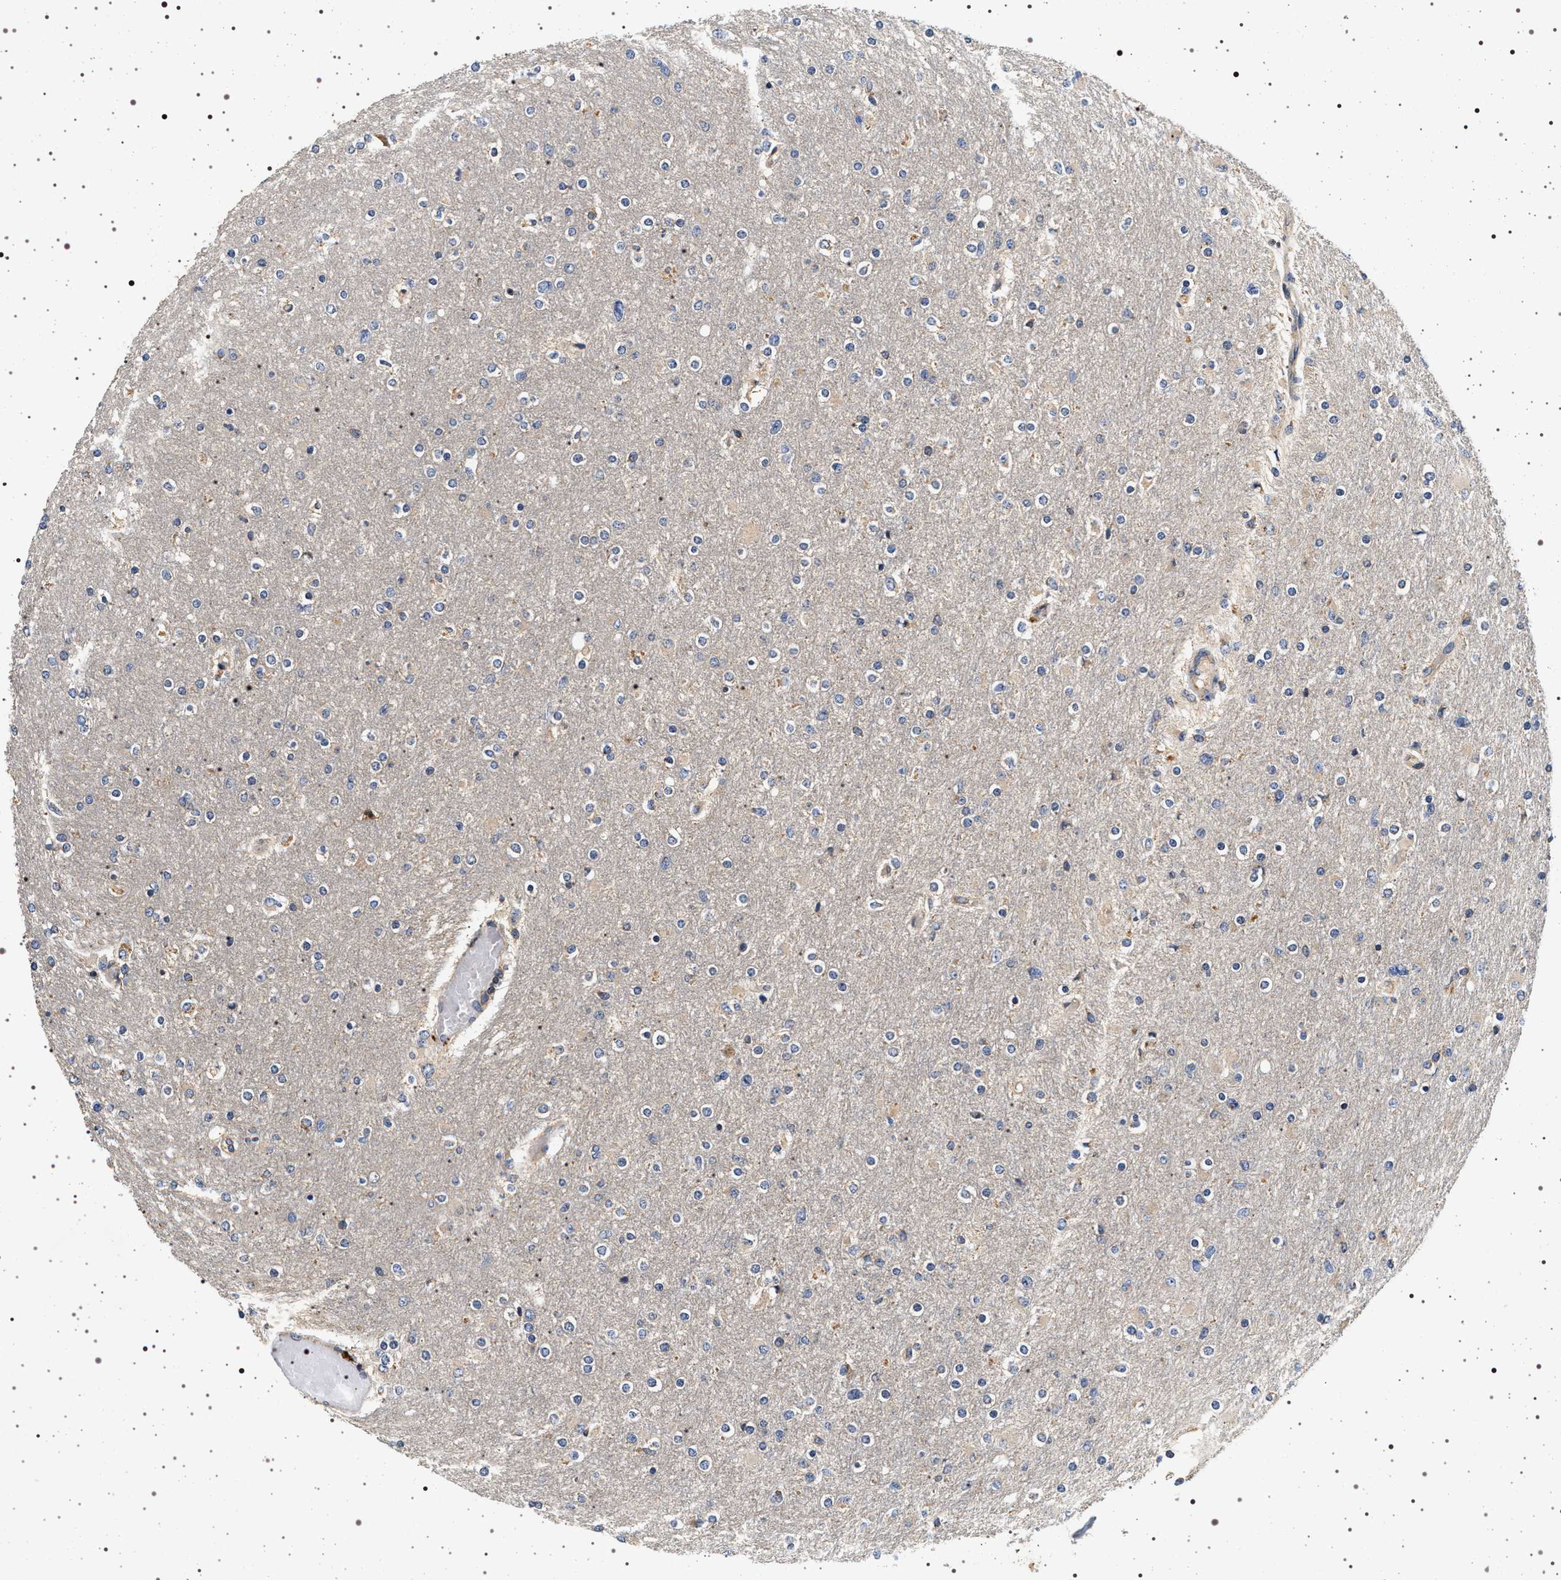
{"staining": {"intensity": "negative", "quantity": "none", "location": "none"}, "tissue": "glioma", "cell_type": "Tumor cells", "image_type": "cancer", "snomed": [{"axis": "morphology", "description": "Glioma, malignant, High grade"}, {"axis": "topography", "description": "Cerebral cortex"}], "caption": "The histopathology image exhibits no significant expression in tumor cells of glioma.", "gene": "DCBLD2", "patient": {"sex": "female", "age": 36}}